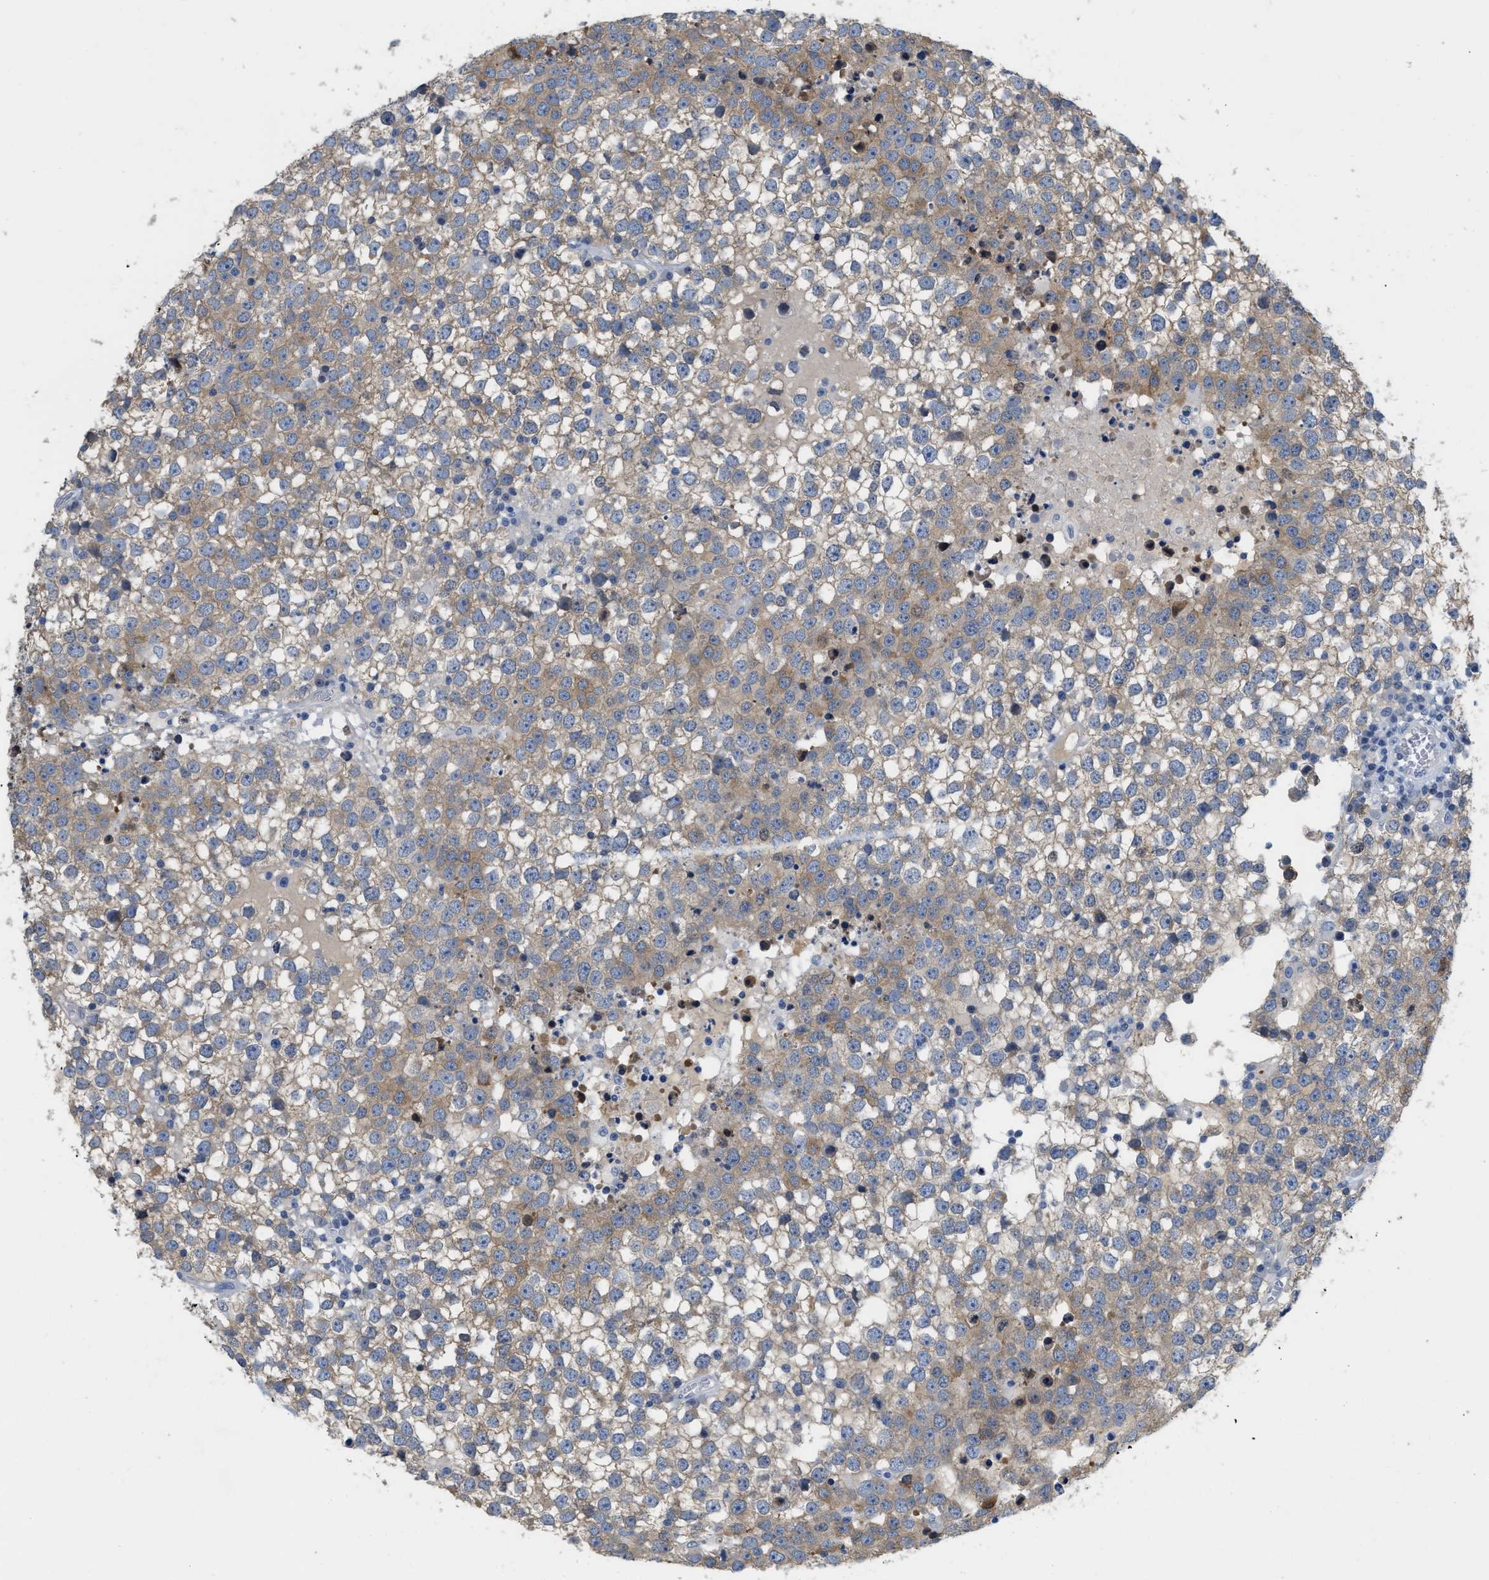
{"staining": {"intensity": "moderate", "quantity": "25%-75%", "location": "cytoplasmic/membranous"}, "tissue": "testis cancer", "cell_type": "Tumor cells", "image_type": "cancer", "snomed": [{"axis": "morphology", "description": "Seminoma, NOS"}, {"axis": "topography", "description": "Testis"}], "caption": "Immunohistochemistry micrograph of human testis cancer (seminoma) stained for a protein (brown), which demonstrates medium levels of moderate cytoplasmic/membranous positivity in approximately 25%-75% of tumor cells.", "gene": "CRYM", "patient": {"sex": "male", "age": 65}}